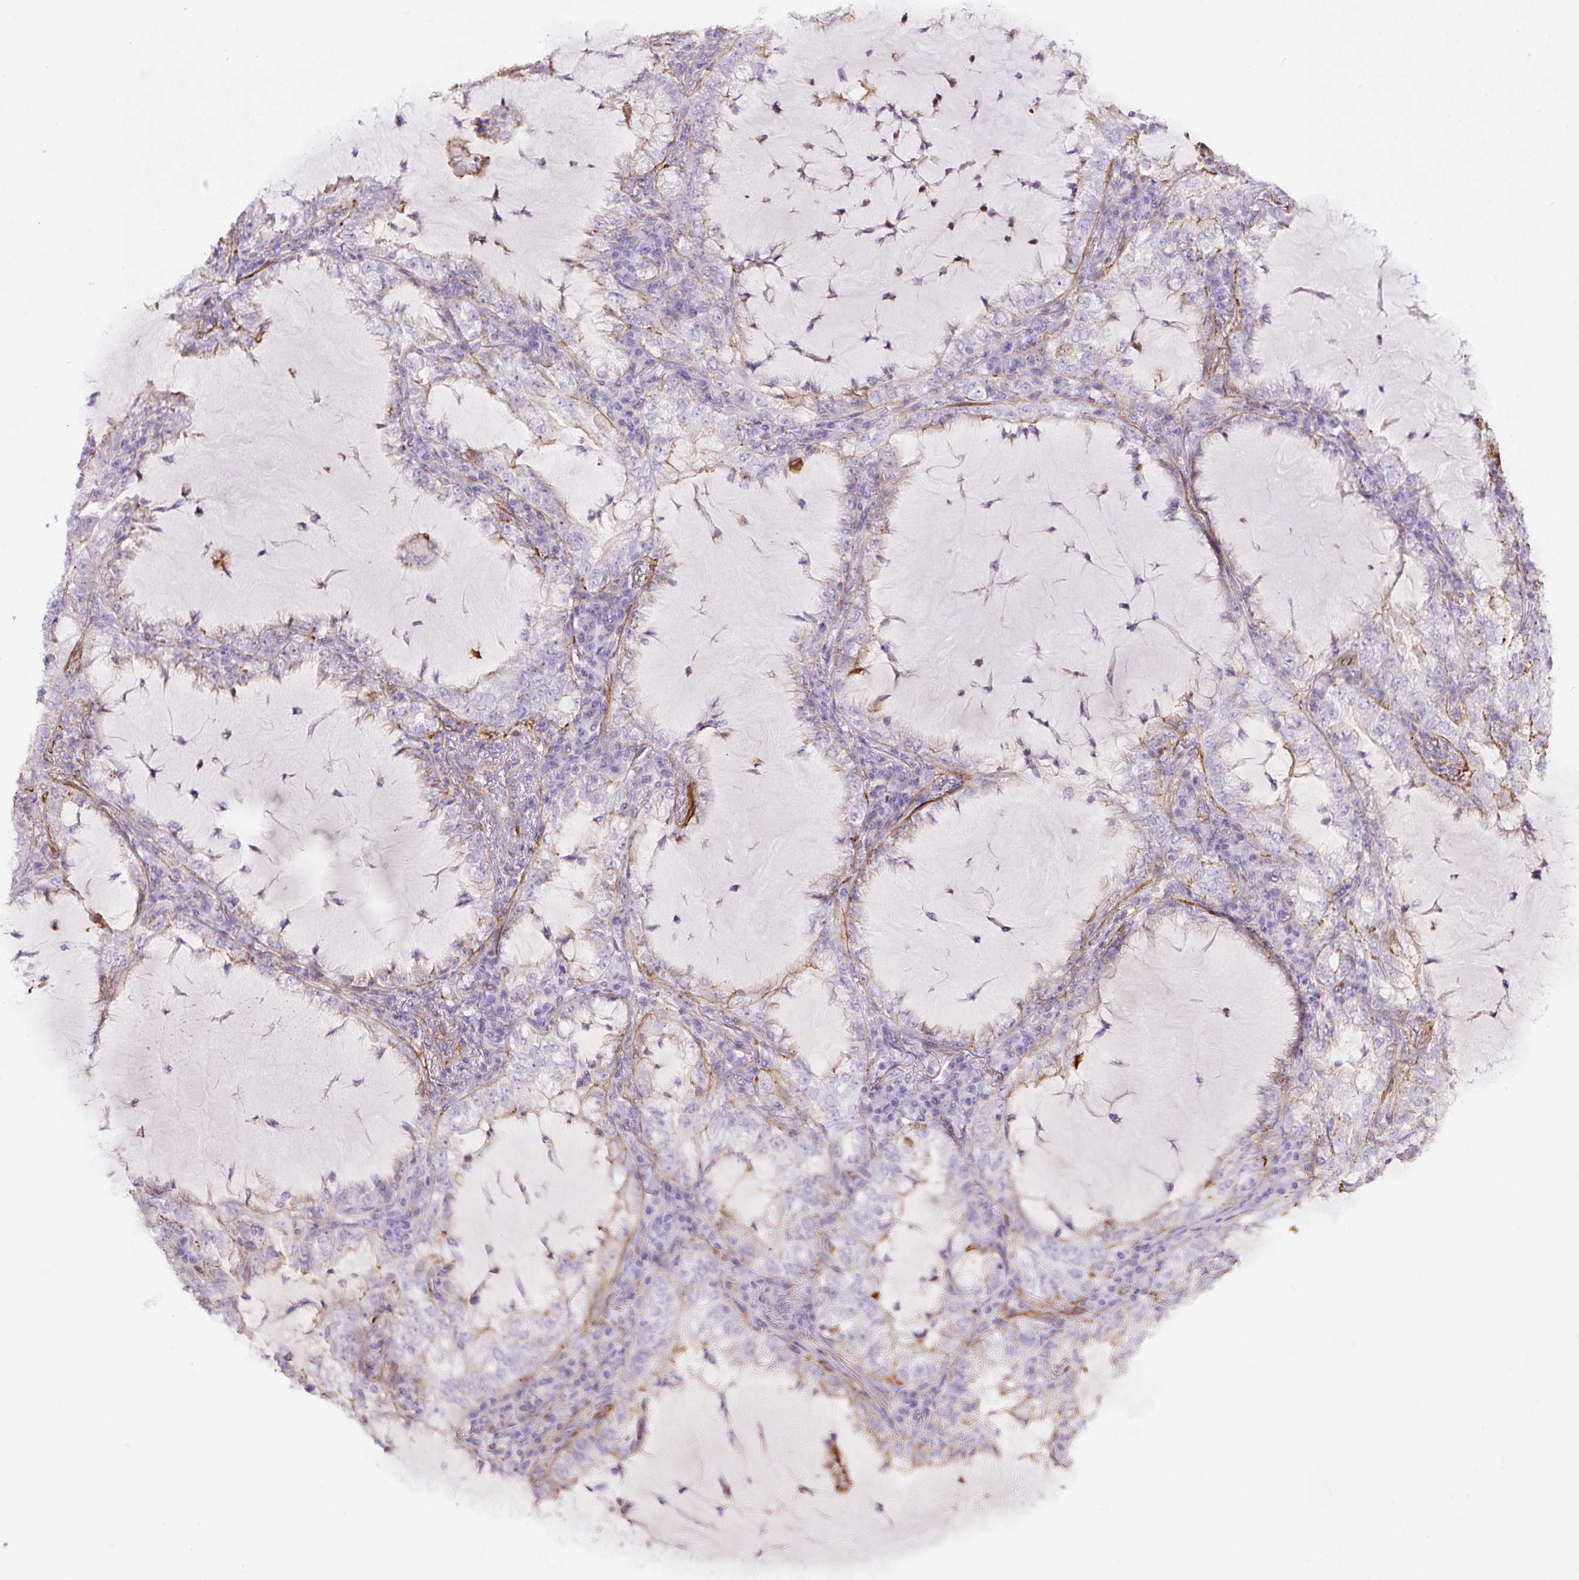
{"staining": {"intensity": "negative", "quantity": "none", "location": "none"}, "tissue": "lung cancer", "cell_type": "Tumor cells", "image_type": "cancer", "snomed": [{"axis": "morphology", "description": "Adenocarcinoma, NOS"}, {"axis": "topography", "description": "Lung"}], "caption": "The immunohistochemistry (IHC) histopathology image has no significant expression in tumor cells of adenocarcinoma (lung) tissue.", "gene": "B3GALT5", "patient": {"sex": "female", "age": 73}}